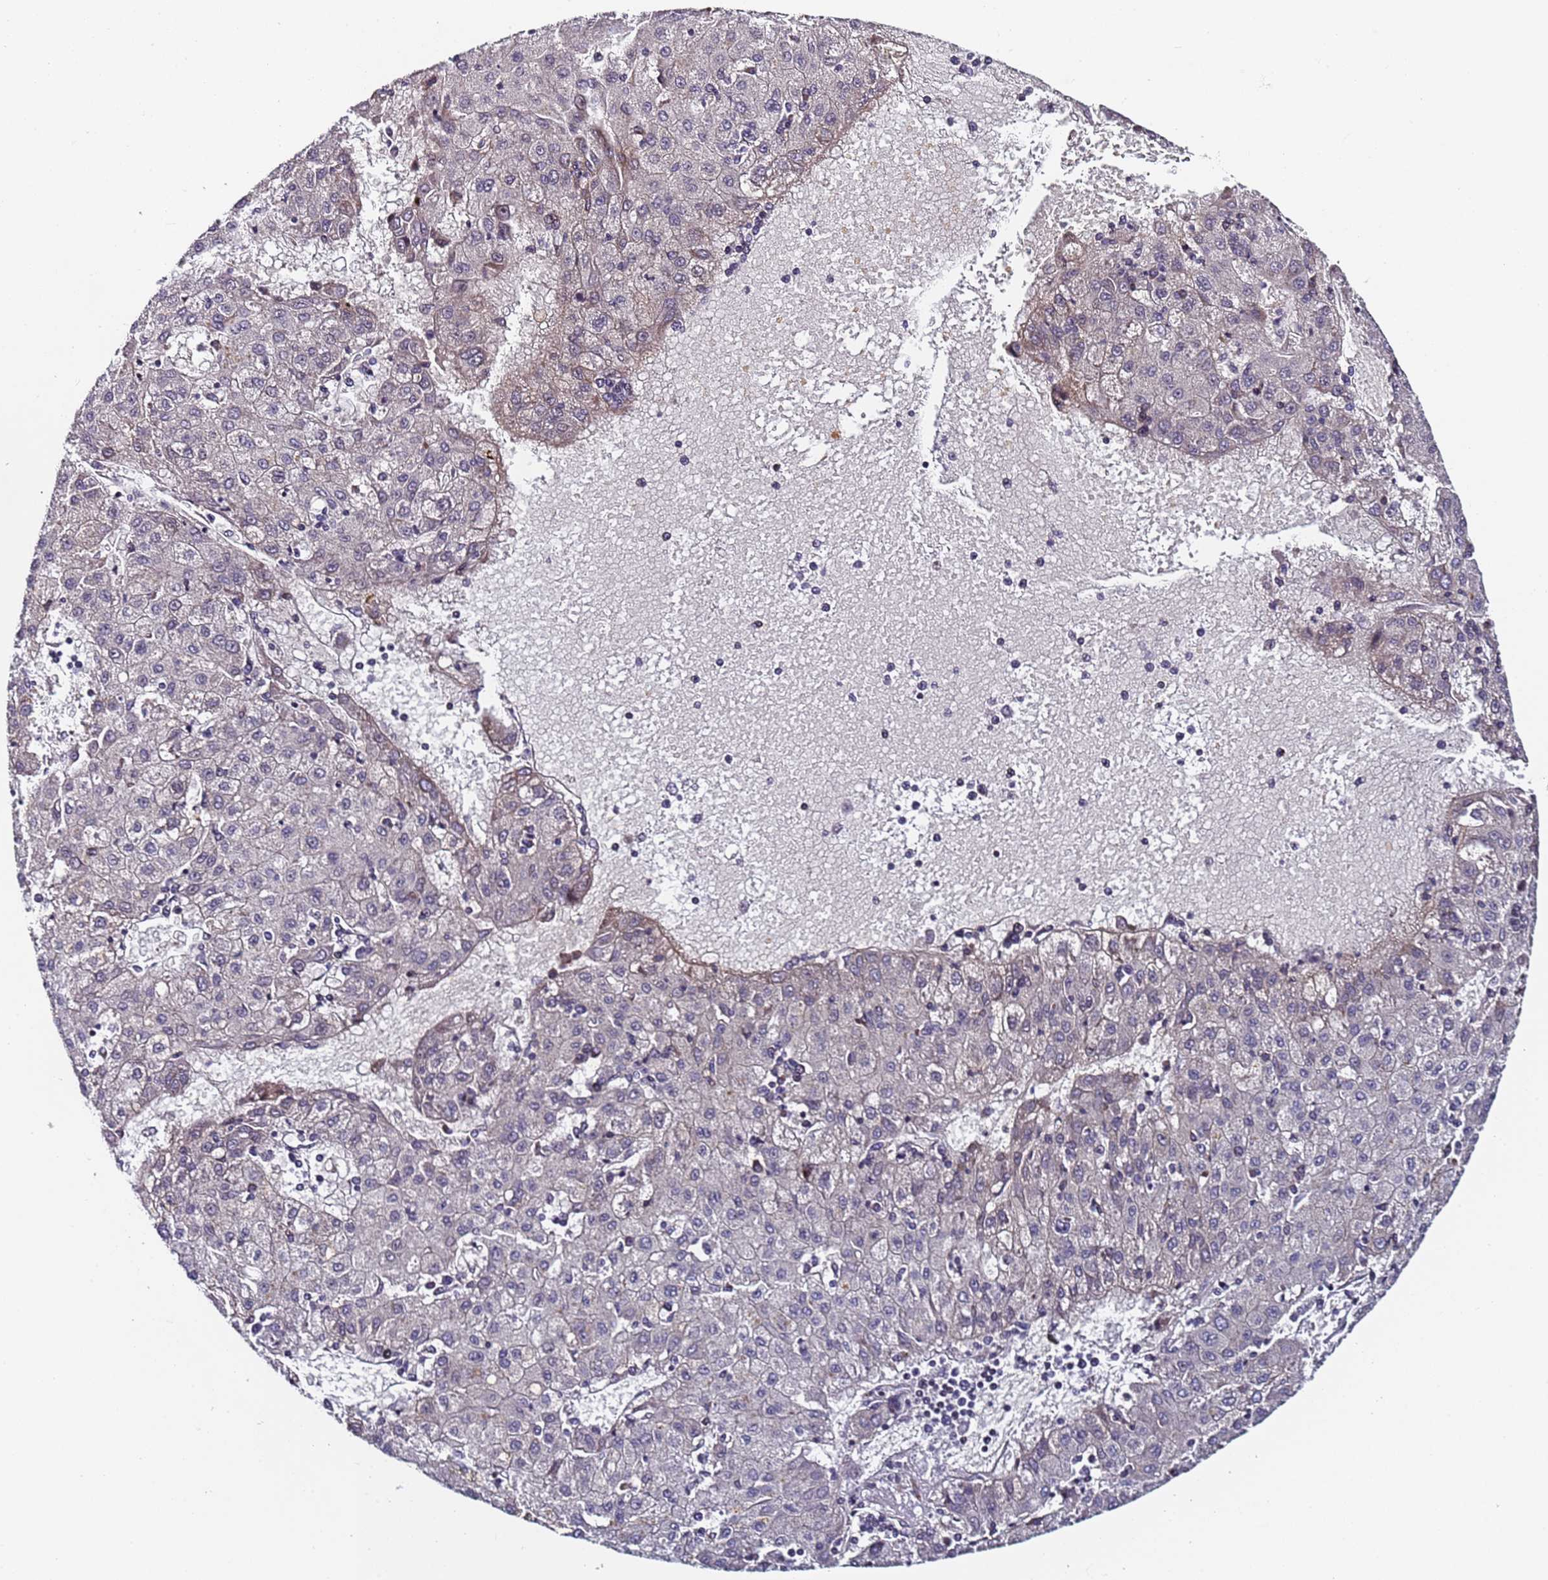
{"staining": {"intensity": "negative", "quantity": "none", "location": "none"}, "tissue": "liver cancer", "cell_type": "Tumor cells", "image_type": "cancer", "snomed": [{"axis": "morphology", "description": "Carcinoma, Hepatocellular, NOS"}, {"axis": "topography", "description": "Liver"}], "caption": "This is an immunohistochemistry photomicrograph of liver cancer. There is no expression in tumor cells.", "gene": "FNBP4", "patient": {"sex": "male", "age": 72}}